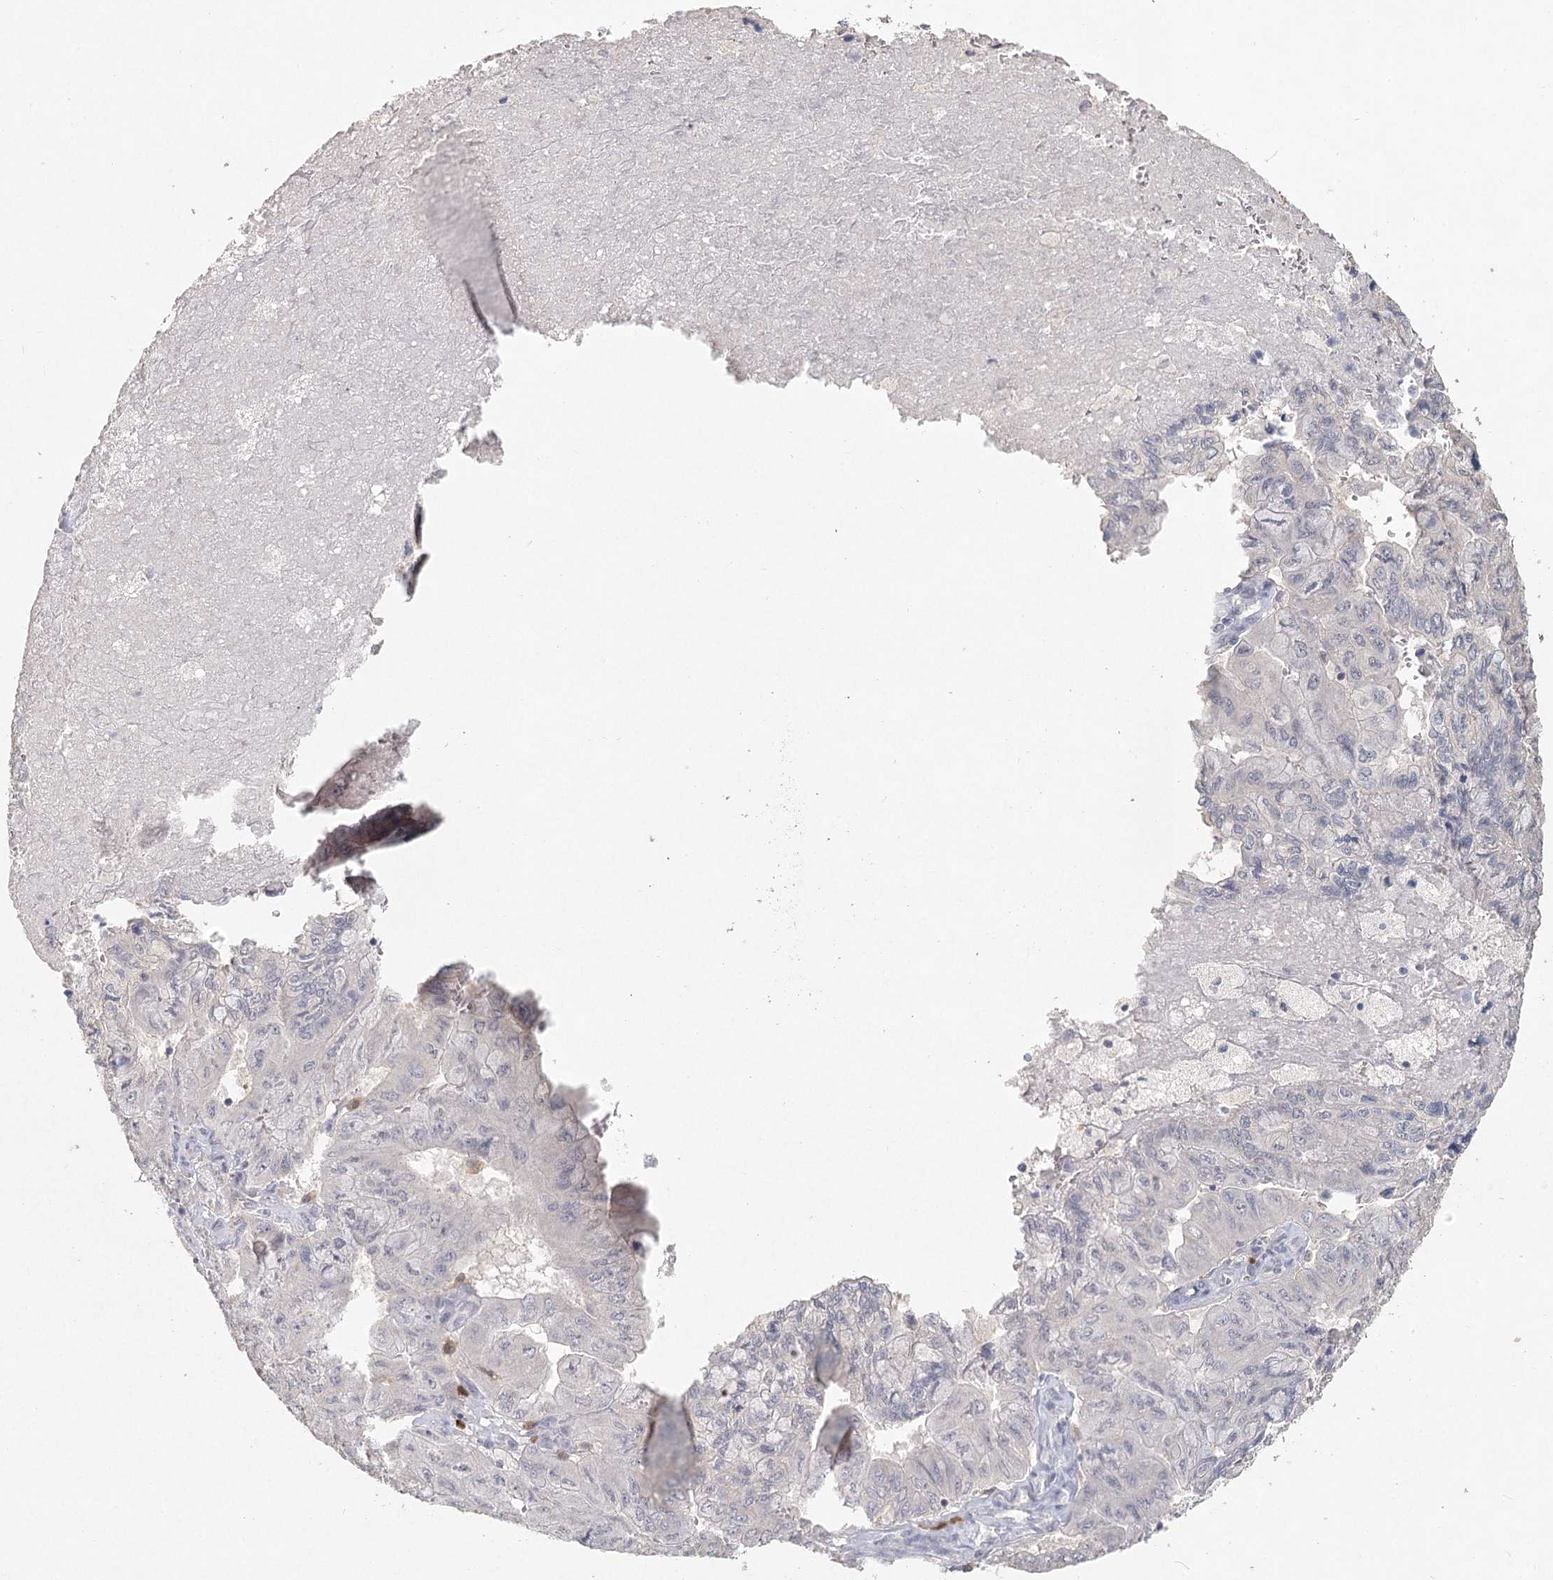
{"staining": {"intensity": "negative", "quantity": "none", "location": "none"}, "tissue": "pancreatic cancer", "cell_type": "Tumor cells", "image_type": "cancer", "snomed": [{"axis": "morphology", "description": "Adenocarcinoma, NOS"}, {"axis": "topography", "description": "Pancreas"}], "caption": "Pancreatic cancer (adenocarcinoma) was stained to show a protein in brown. There is no significant staining in tumor cells.", "gene": "ARSI", "patient": {"sex": "male", "age": 51}}